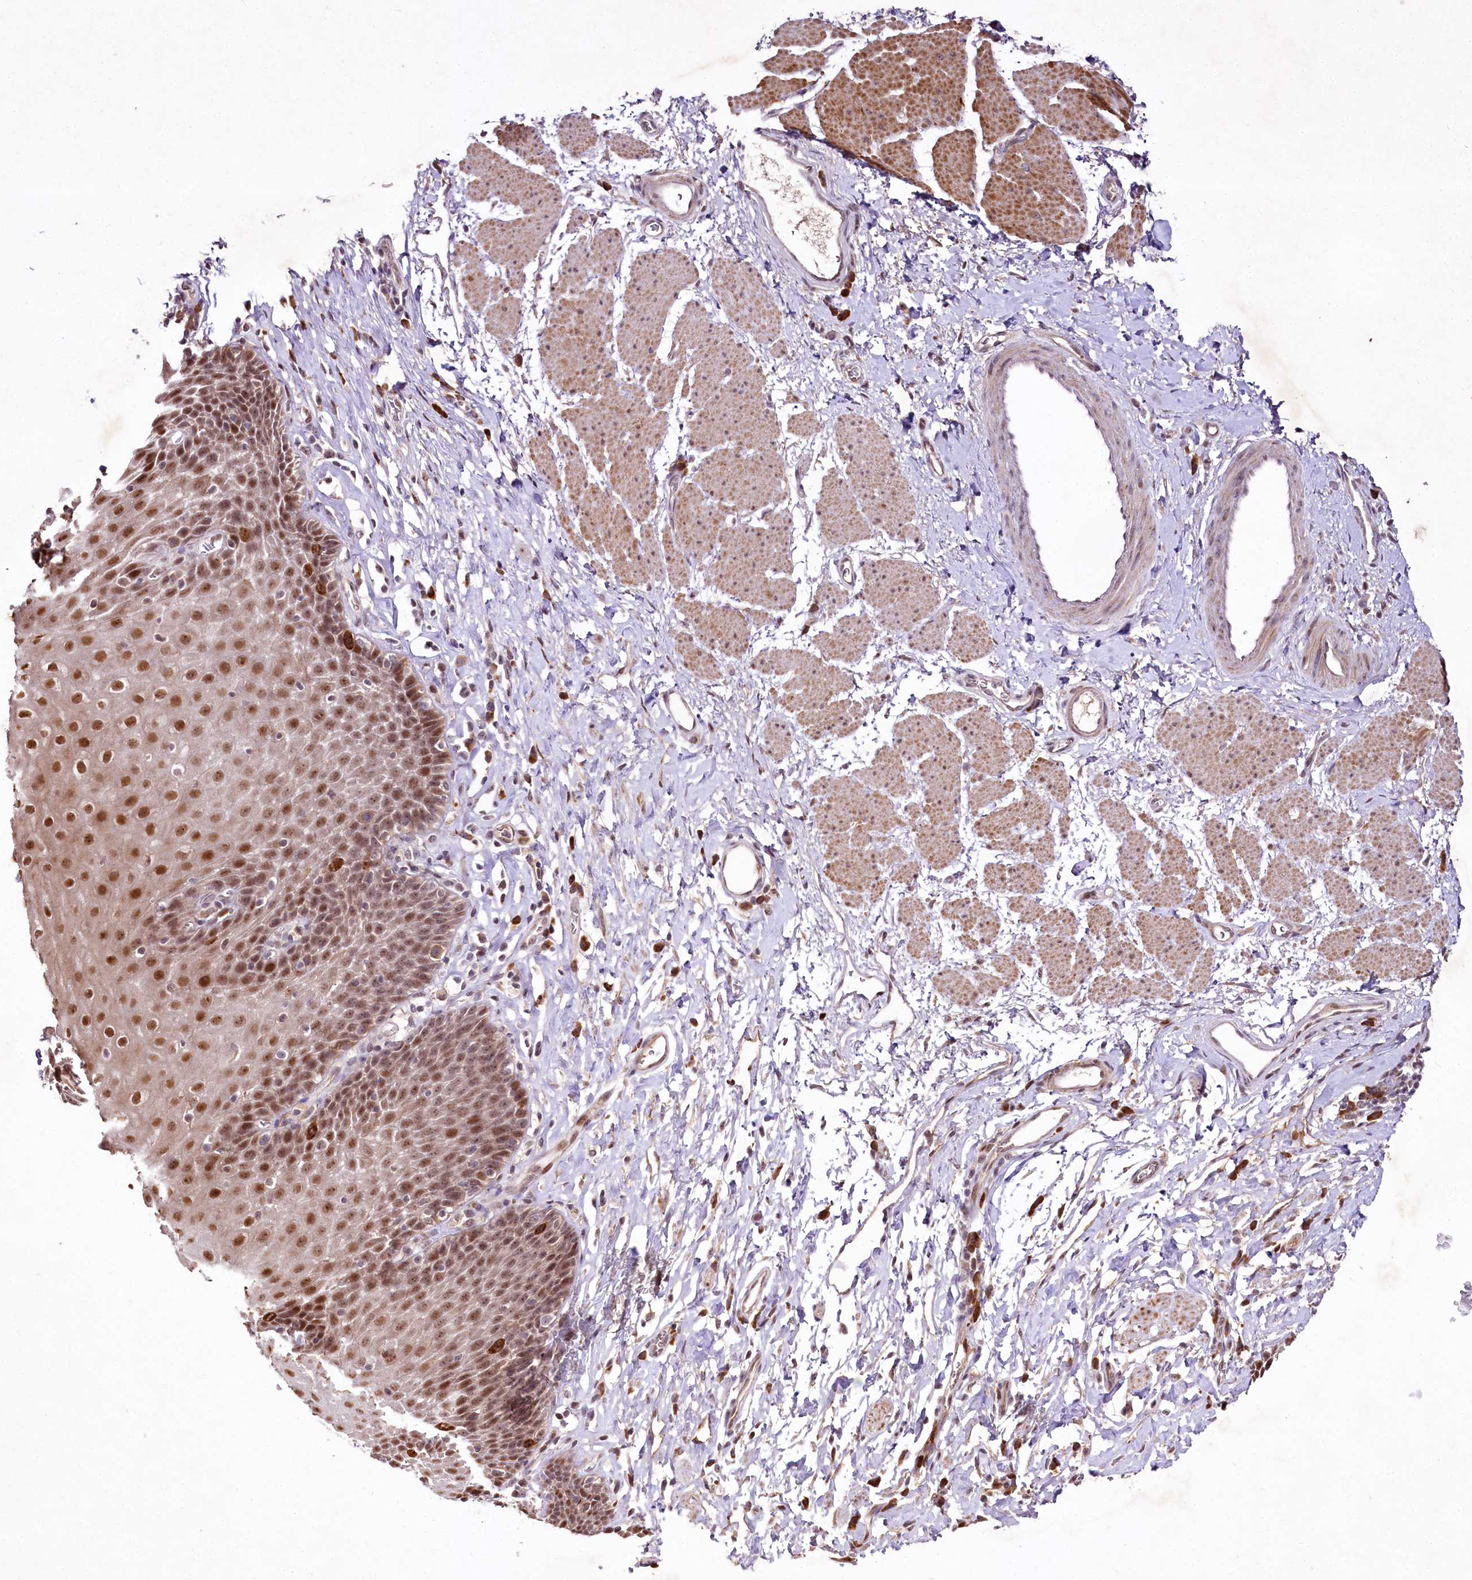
{"staining": {"intensity": "moderate", "quantity": ">75%", "location": "nuclear"}, "tissue": "esophagus", "cell_type": "Squamous epithelial cells", "image_type": "normal", "snomed": [{"axis": "morphology", "description": "Normal tissue, NOS"}, {"axis": "topography", "description": "Esophagus"}], "caption": "IHC (DAB) staining of benign human esophagus shows moderate nuclear protein expression in about >75% of squamous epithelial cells. (brown staining indicates protein expression, while blue staining denotes nuclei).", "gene": "DMP1", "patient": {"sex": "female", "age": 61}}